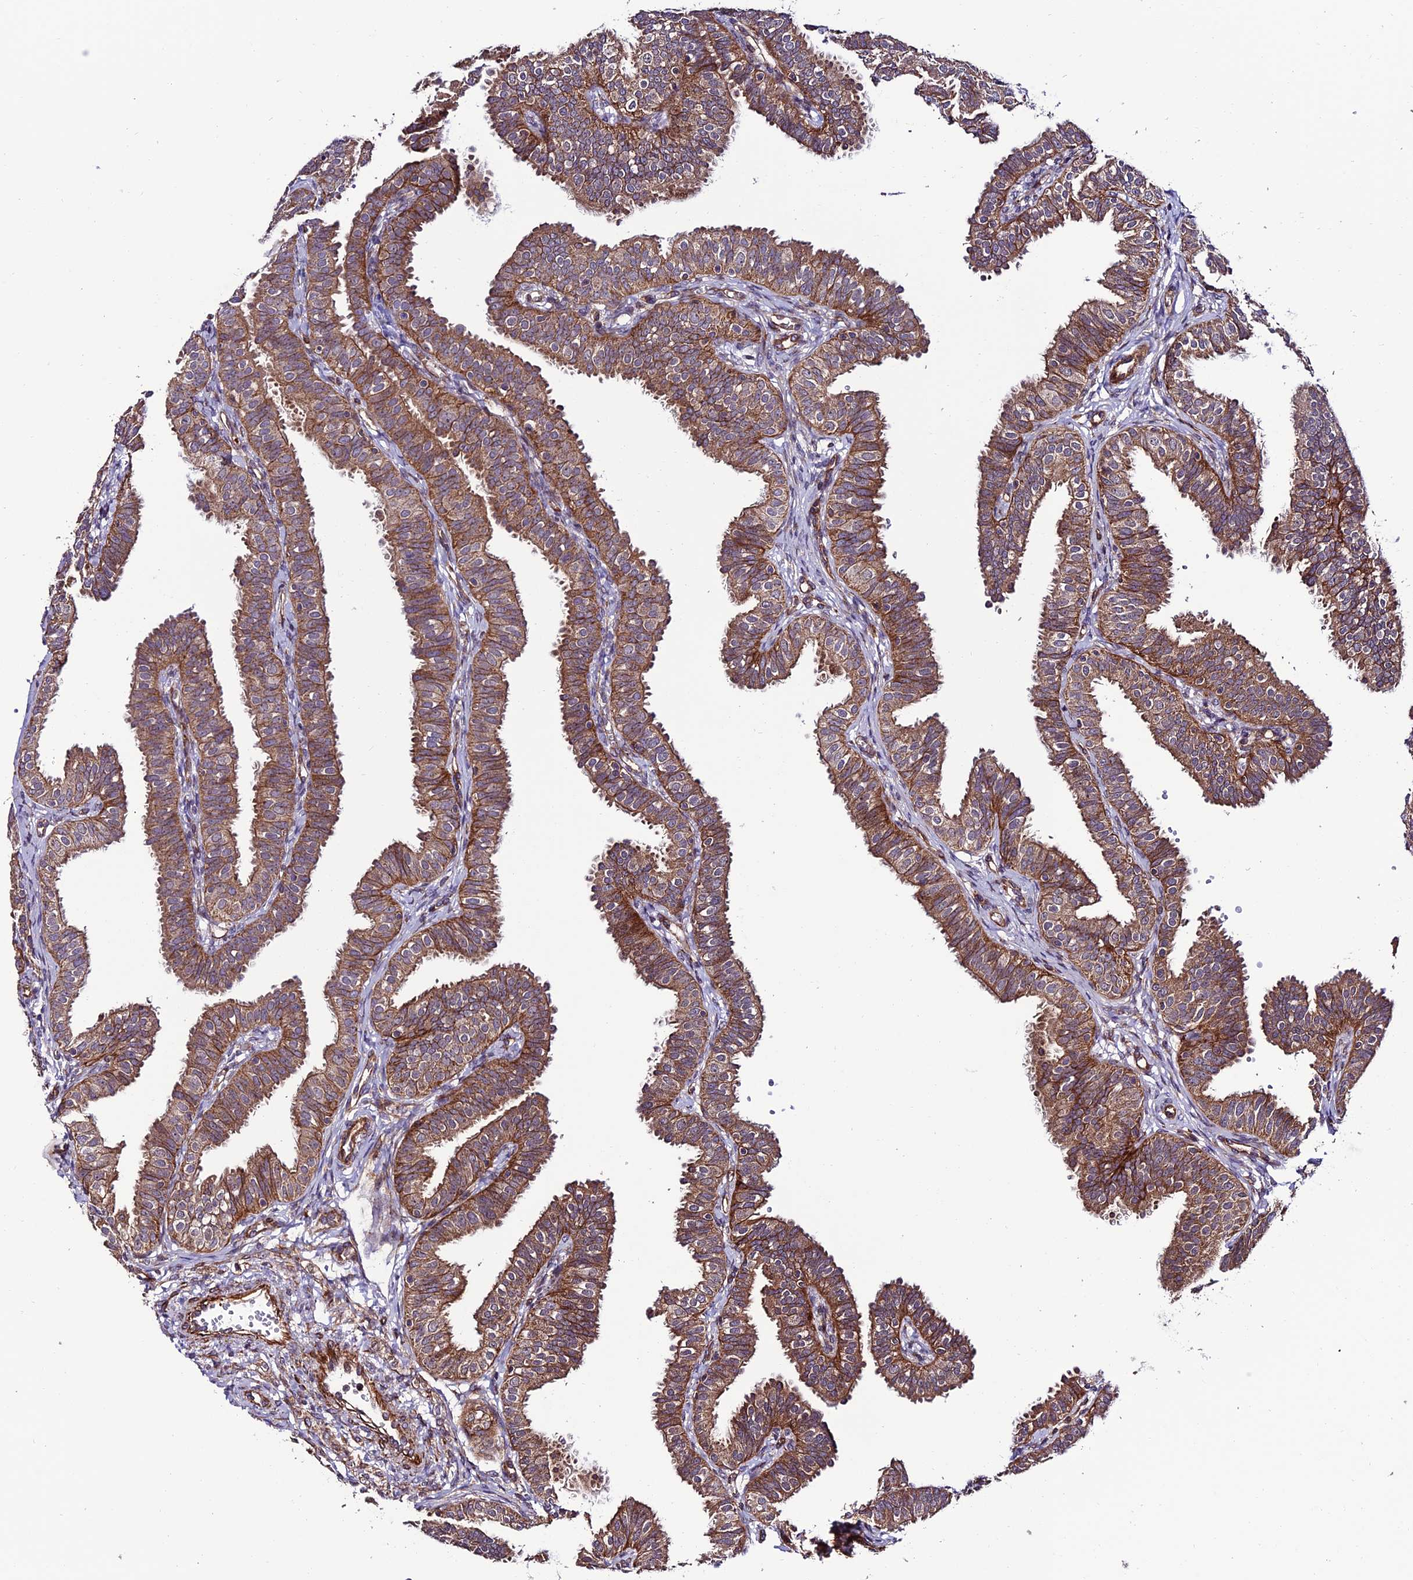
{"staining": {"intensity": "moderate", "quantity": ">75%", "location": "cytoplasmic/membranous"}, "tissue": "fallopian tube", "cell_type": "Glandular cells", "image_type": "normal", "snomed": [{"axis": "morphology", "description": "Normal tissue, NOS"}, {"axis": "topography", "description": "Fallopian tube"}], "caption": "Fallopian tube stained with DAB IHC exhibits medium levels of moderate cytoplasmic/membranous positivity in approximately >75% of glandular cells.", "gene": "TNIP3", "patient": {"sex": "female", "age": 35}}